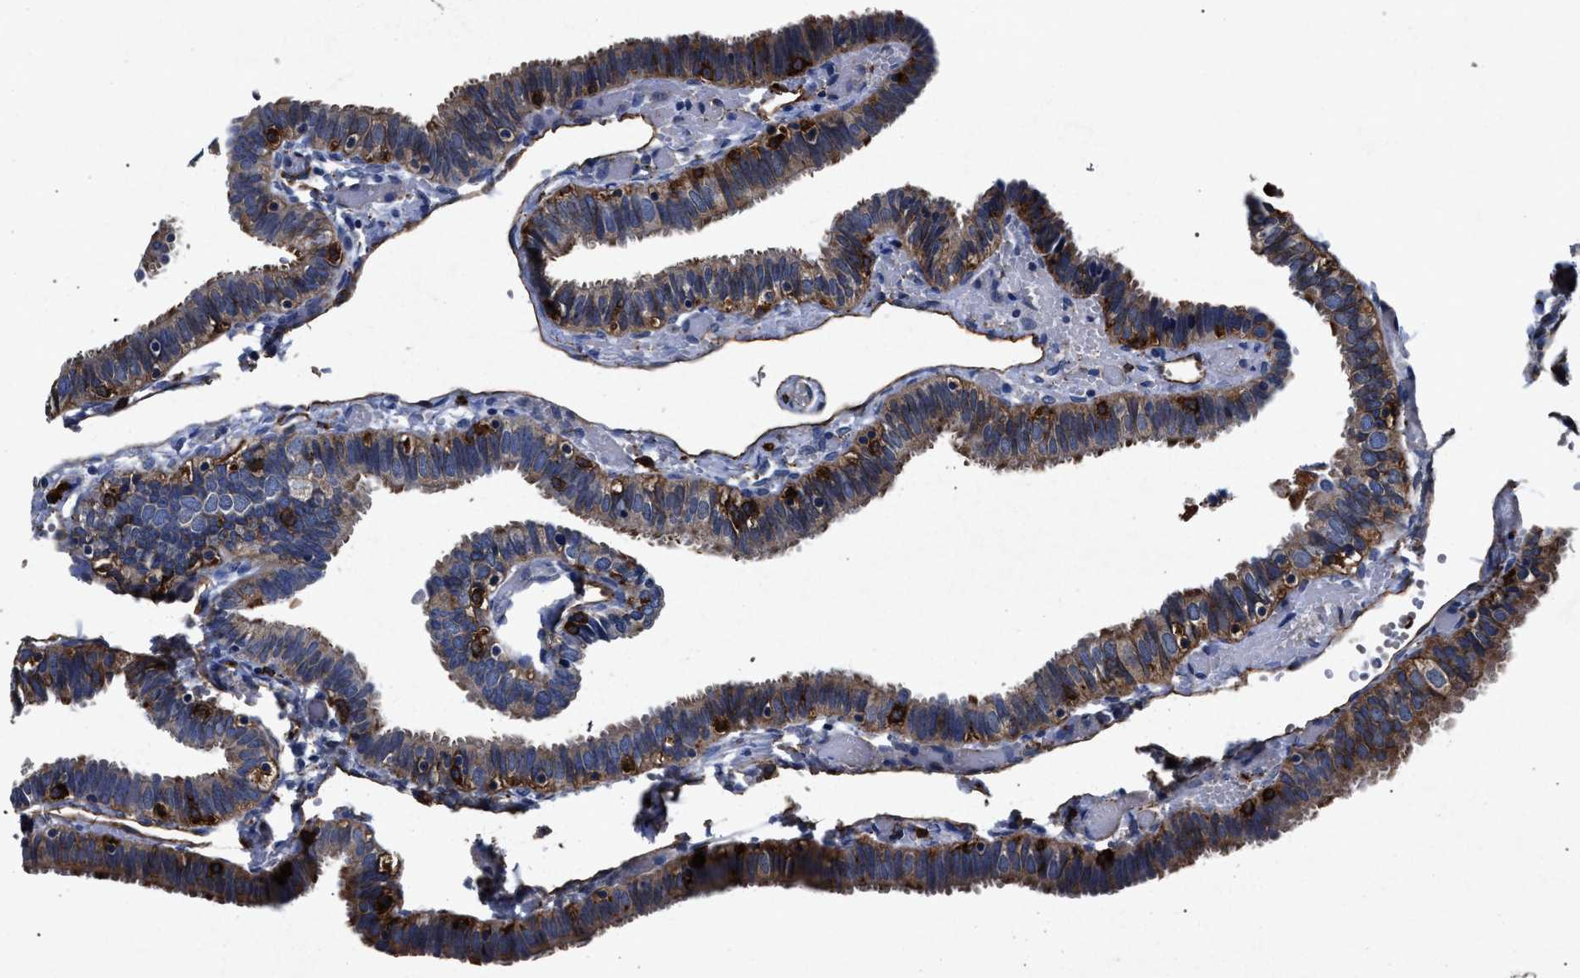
{"staining": {"intensity": "strong", "quantity": "25%-75%", "location": "cytoplasmic/membranous"}, "tissue": "fallopian tube", "cell_type": "Glandular cells", "image_type": "normal", "snomed": [{"axis": "morphology", "description": "Normal tissue, NOS"}, {"axis": "topography", "description": "Fallopian tube"}], "caption": "Normal fallopian tube shows strong cytoplasmic/membranous positivity in approximately 25%-75% of glandular cells.", "gene": "MARCKS", "patient": {"sex": "female", "age": 46}}